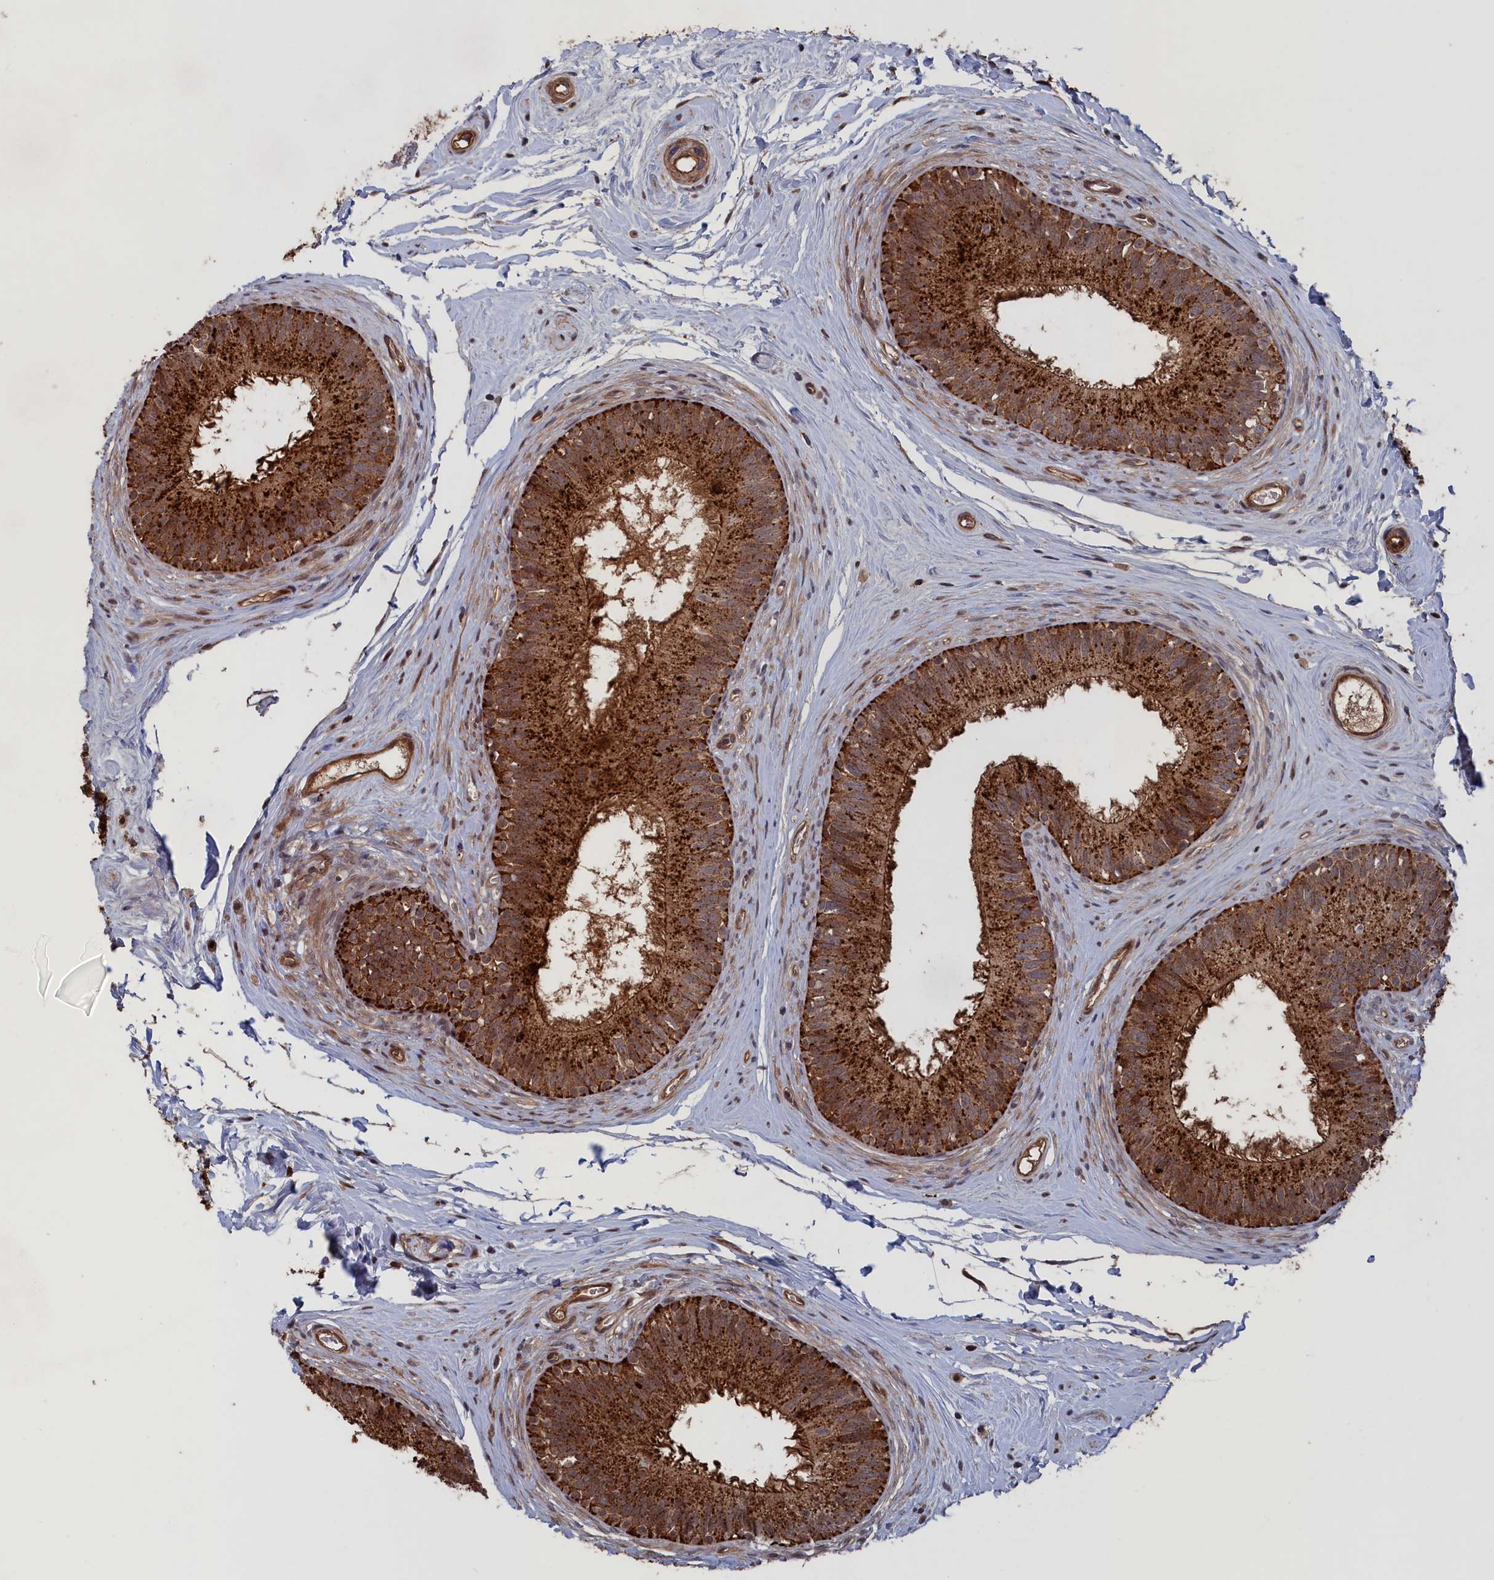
{"staining": {"intensity": "strong", "quantity": ">75%", "location": "cytoplasmic/membranous"}, "tissue": "epididymis", "cell_type": "Glandular cells", "image_type": "normal", "snomed": [{"axis": "morphology", "description": "Normal tissue, NOS"}, {"axis": "topography", "description": "Epididymis"}], "caption": "Protein staining exhibits strong cytoplasmic/membranous staining in approximately >75% of glandular cells in normal epididymis. Immunohistochemistry stains the protein in brown and the nuclei are stained blue.", "gene": "PLA2G15", "patient": {"sex": "male", "age": 33}}